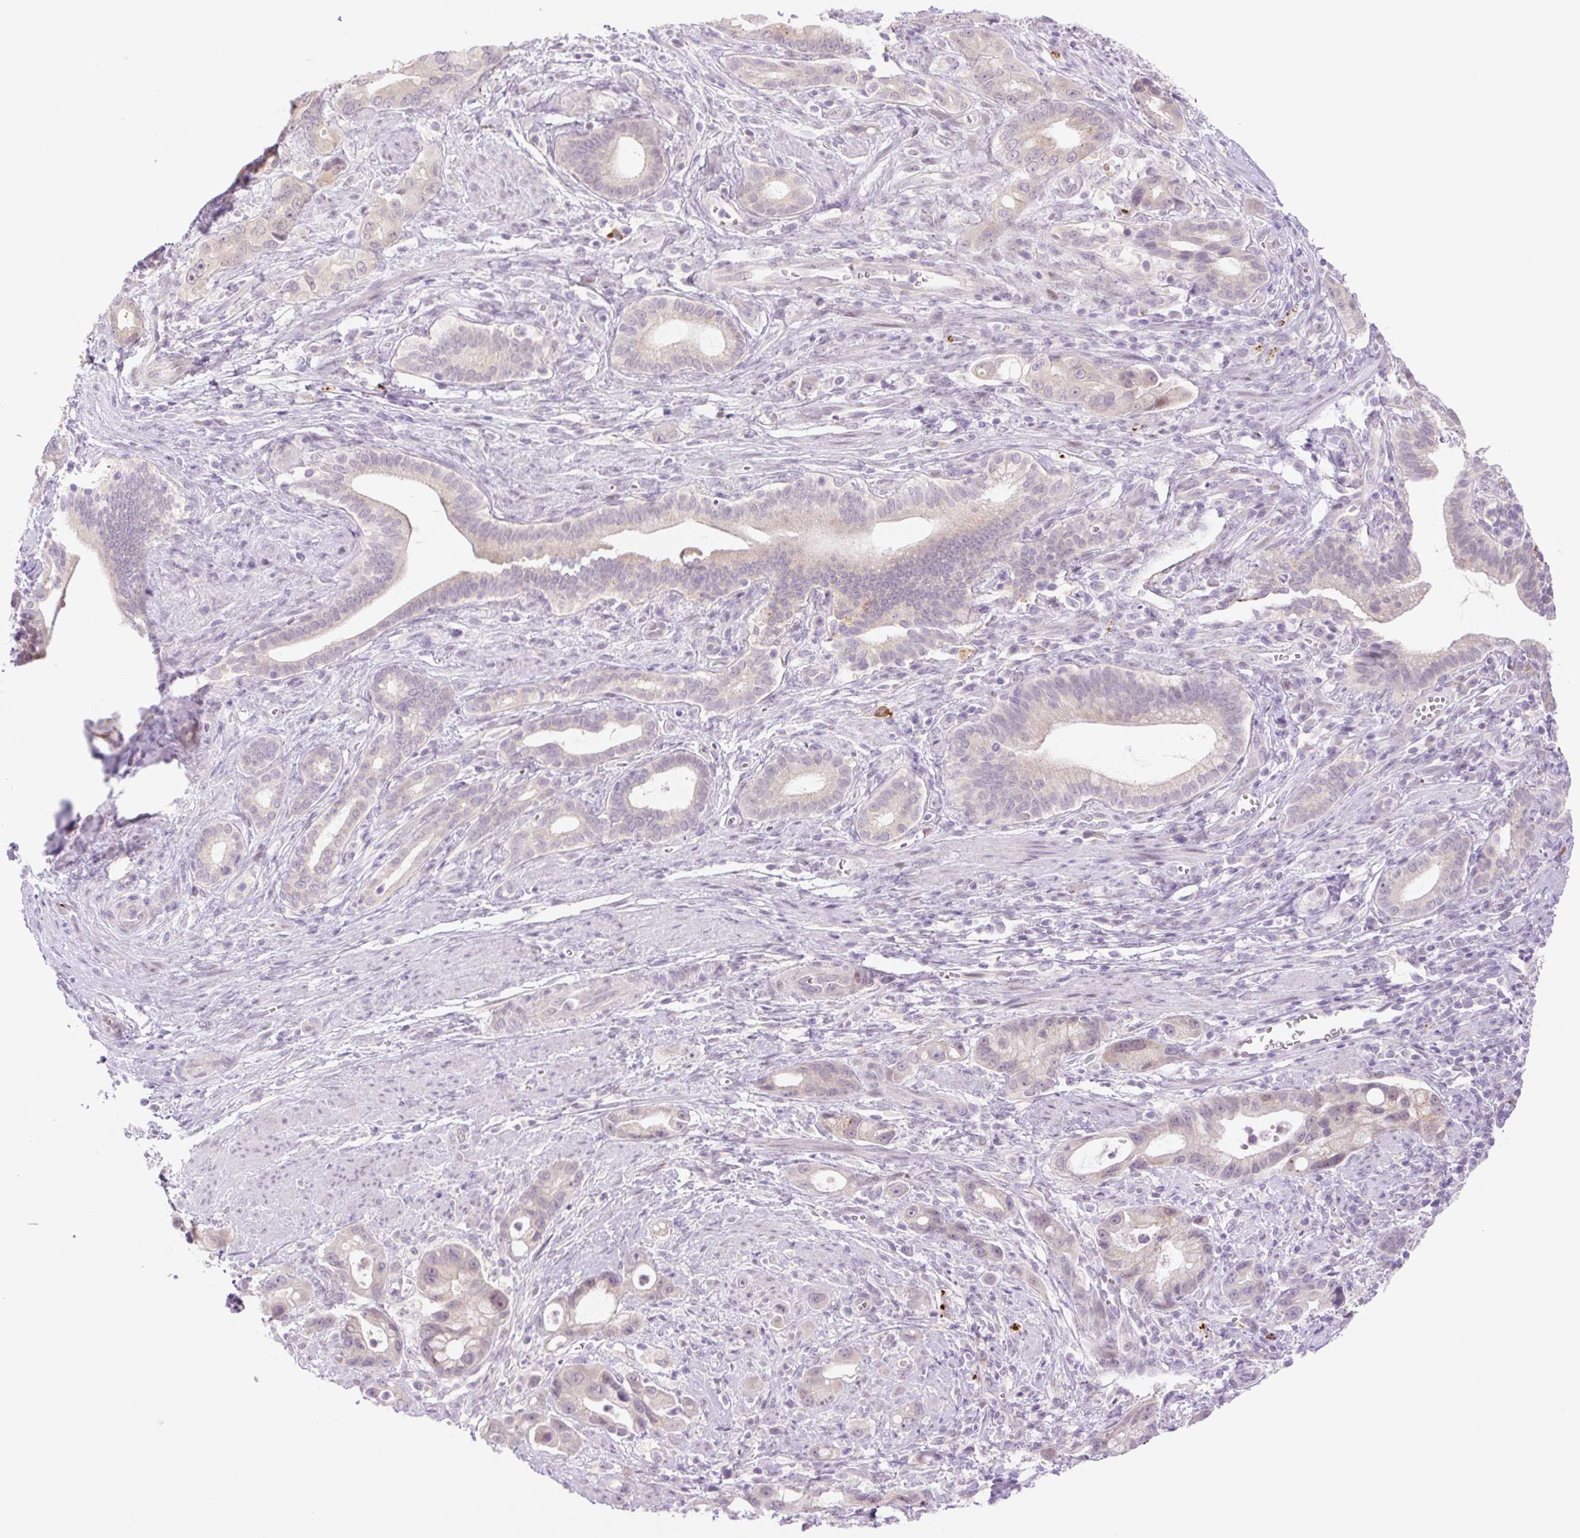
{"staining": {"intensity": "weak", "quantity": "<25%", "location": "cytoplasmic/membranous"}, "tissue": "pancreatic cancer", "cell_type": "Tumor cells", "image_type": "cancer", "snomed": [{"axis": "morphology", "description": "Adenocarcinoma, NOS"}, {"axis": "topography", "description": "Pancreas"}], "caption": "DAB immunohistochemical staining of human adenocarcinoma (pancreatic) reveals no significant expression in tumor cells.", "gene": "SPRYD4", "patient": {"sex": "male", "age": 68}}